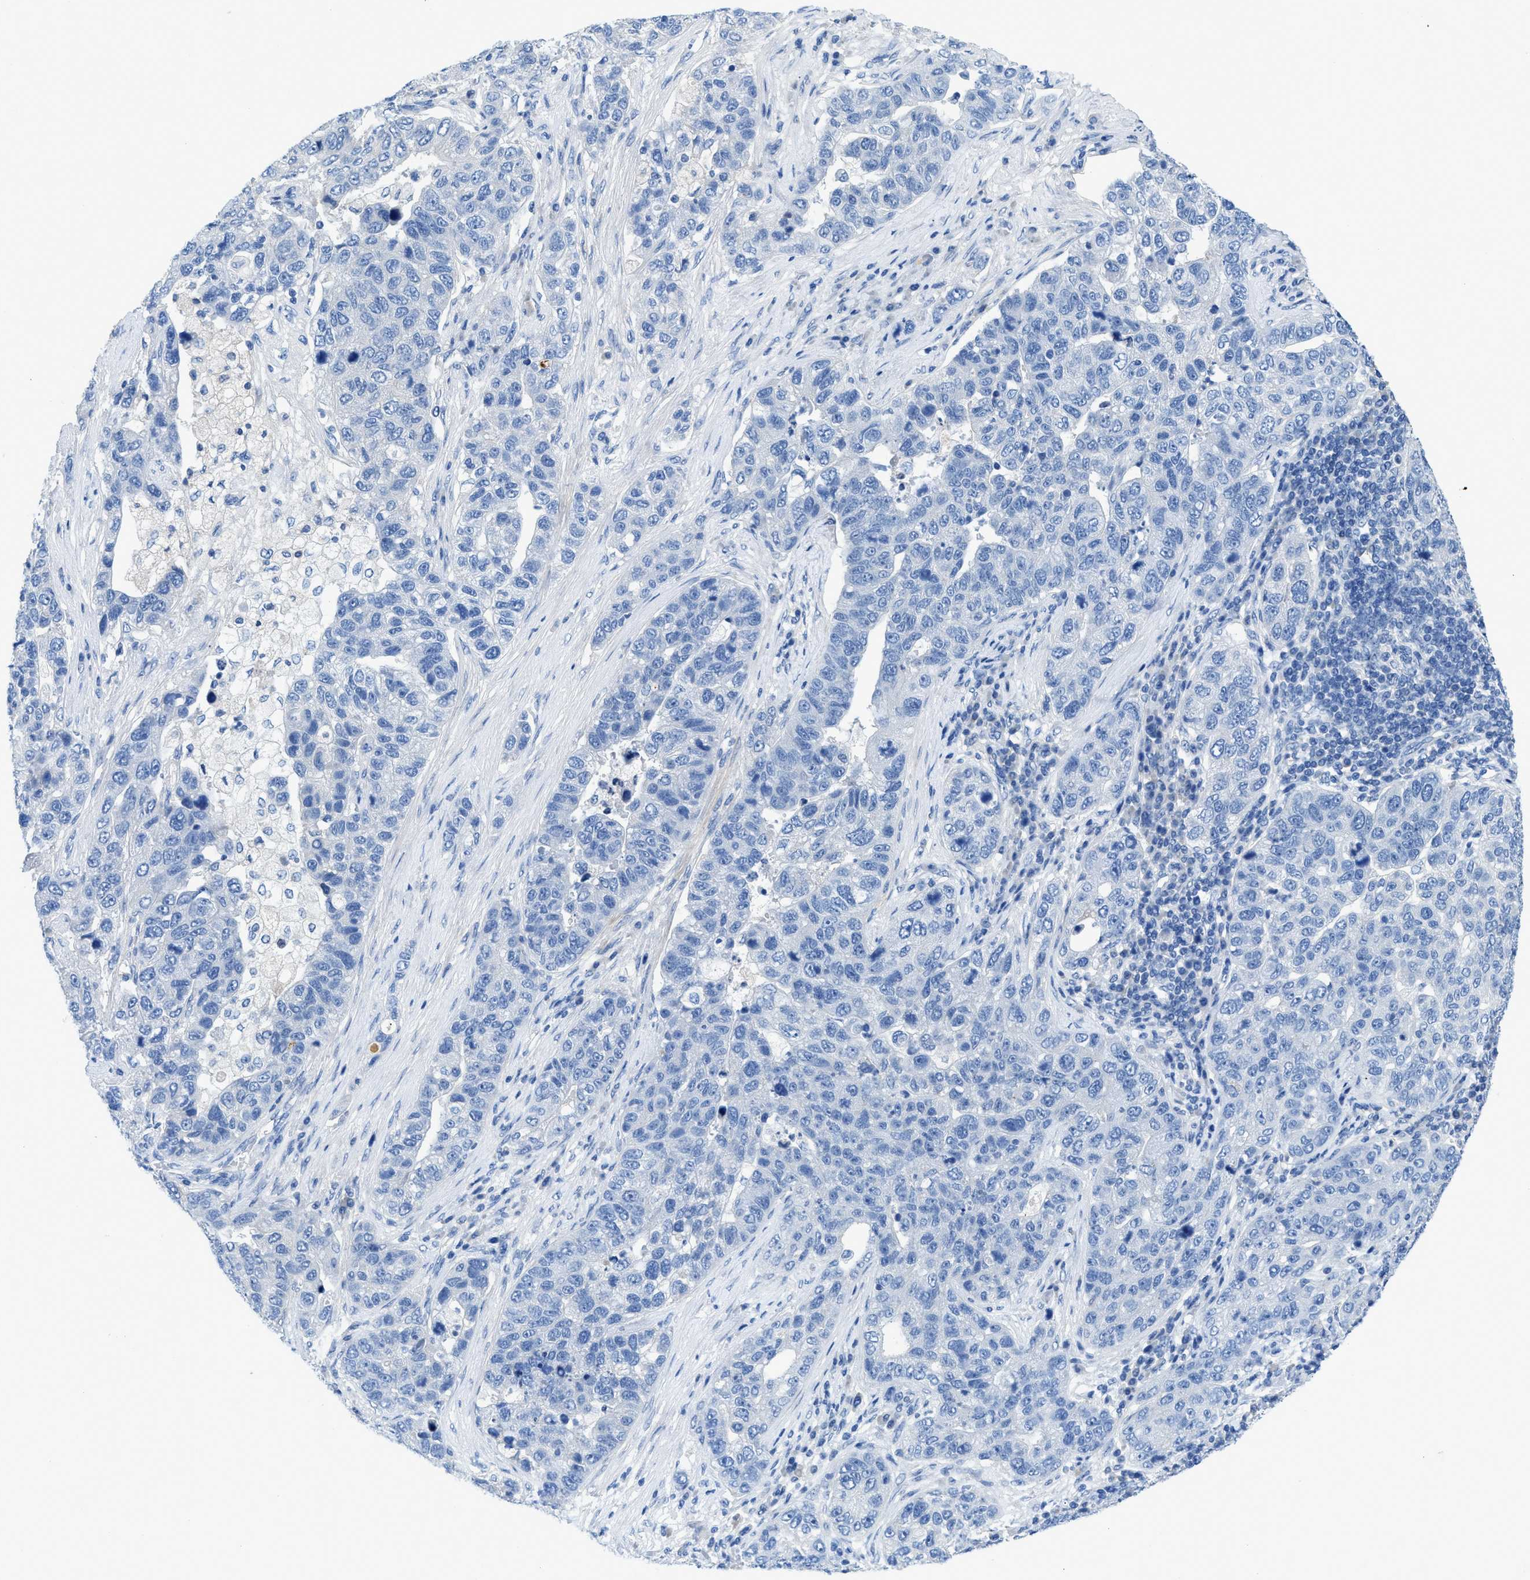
{"staining": {"intensity": "negative", "quantity": "none", "location": "none"}, "tissue": "pancreatic cancer", "cell_type": "Tumor cells", "image_type": "cancer", "snomed": [{"axis": "morphology", "description": "Adenocarcinoma, NOS"}, {"axis": "topography", "description": "Pancreas"}], "caption": "This image is of pancreatic adenocarcinoma stained with IHC to label a protein in brown with the nuclei are counter-stained blue. There is no positivity in tumor cells. (DAB immunohistochemistry (IHC), high magnification).", "gene": "SLC10A6", "patient": {"sex": "female", "age": 61}}